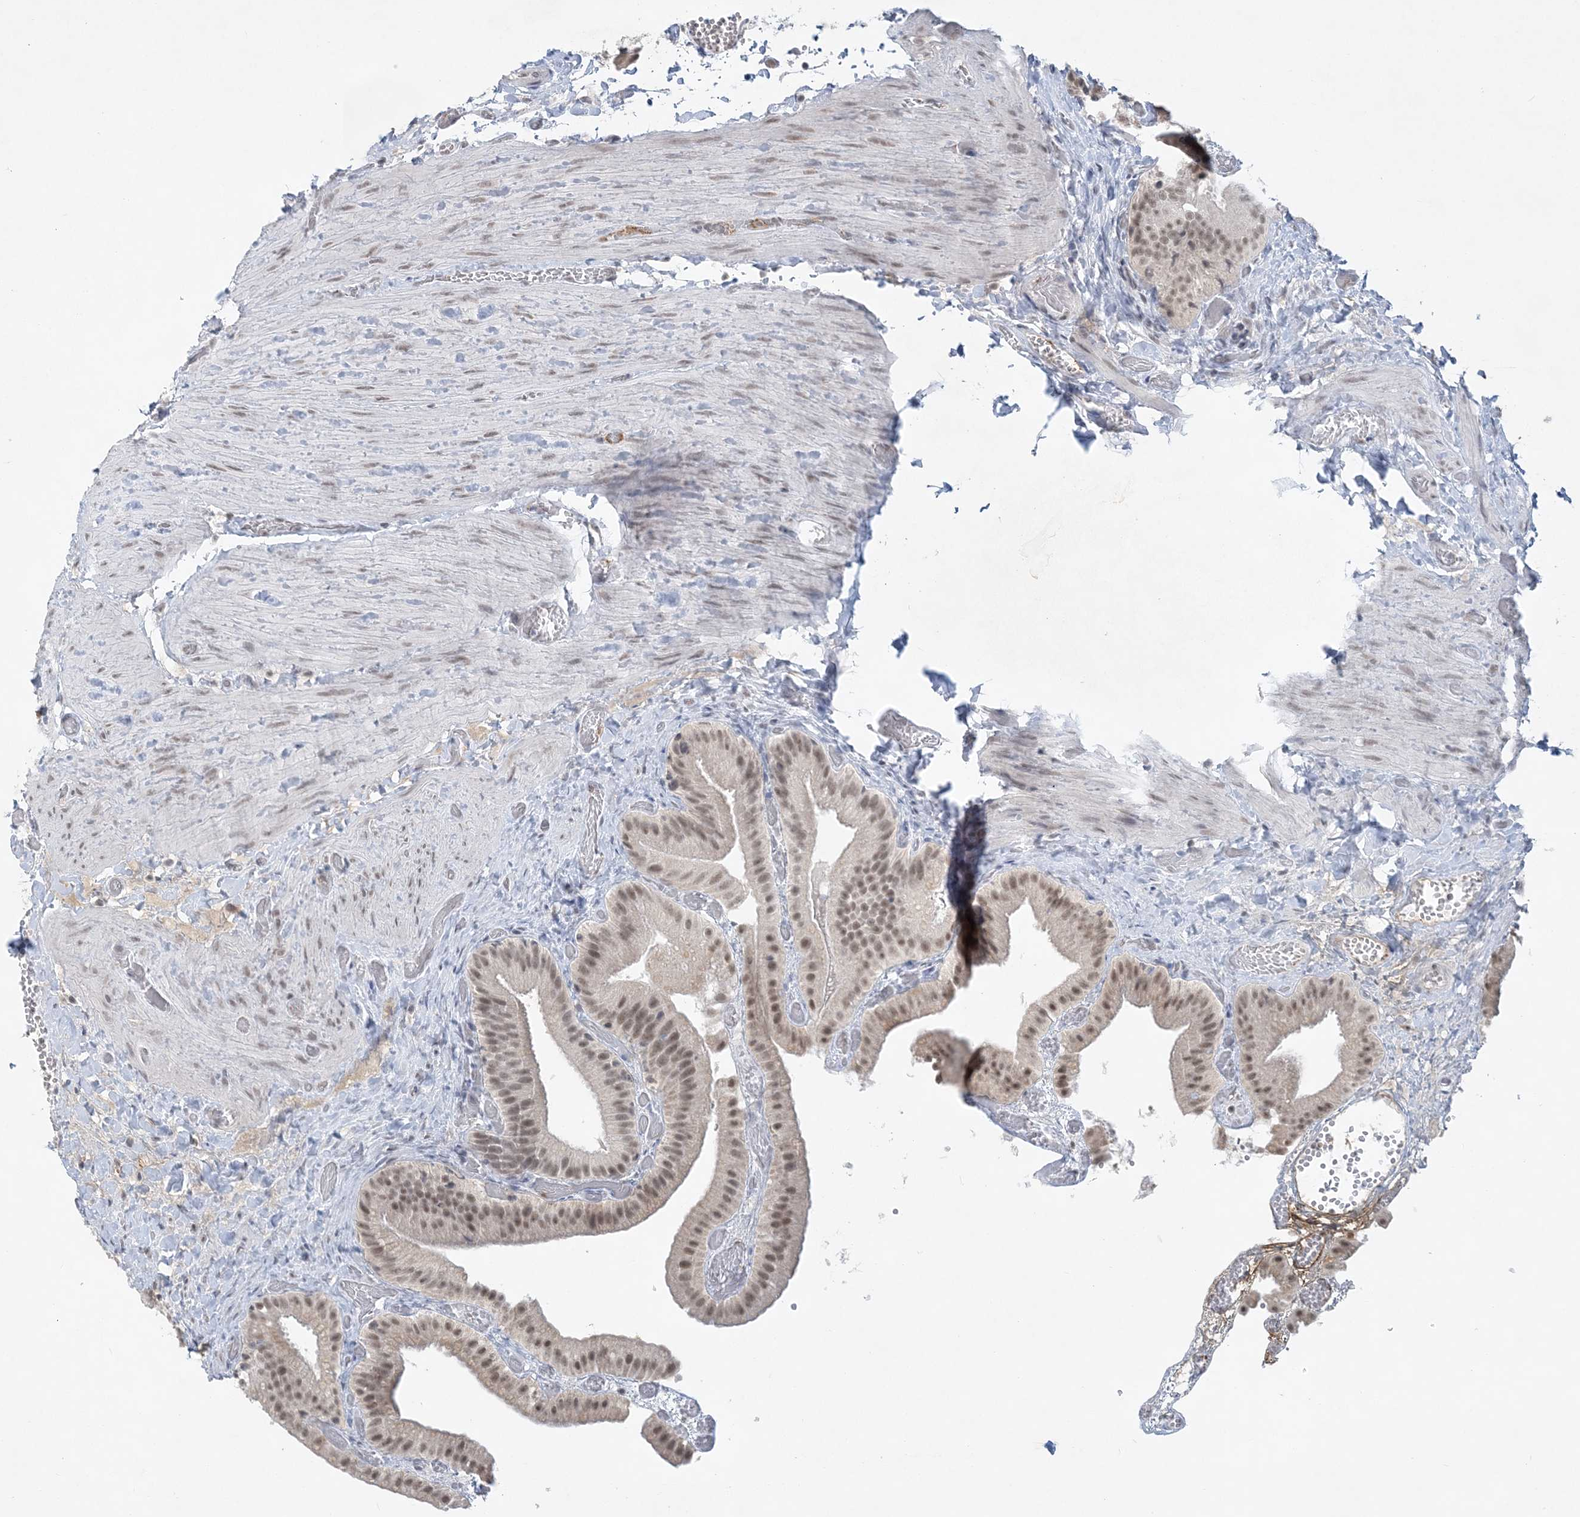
{"staining": {"intensity": "weak", "quantity": ">75%", "location": "nuclear"}, "tissue": "gallbladder", "cell_type": "Glandular cells", "image_type": "normal", "snomed": [{"axis": "morphology", "description": "Normal tissue, NOS"}, {"axis": "topography", "description": "Gallbladder"}], "caption": "Immunohistochemistry staining of unremarkable gallbladder, which exhibits low levels of weak nuclear staining in about >75% of glandular cells indicating weak nuclear protein expression. The staining was performed using DAB (brown) for protein detection and nuclei were counterstained in hematoxylin (blue).", "gene": "KMT2D", "patient": {"sex": "female", "age": 64}}